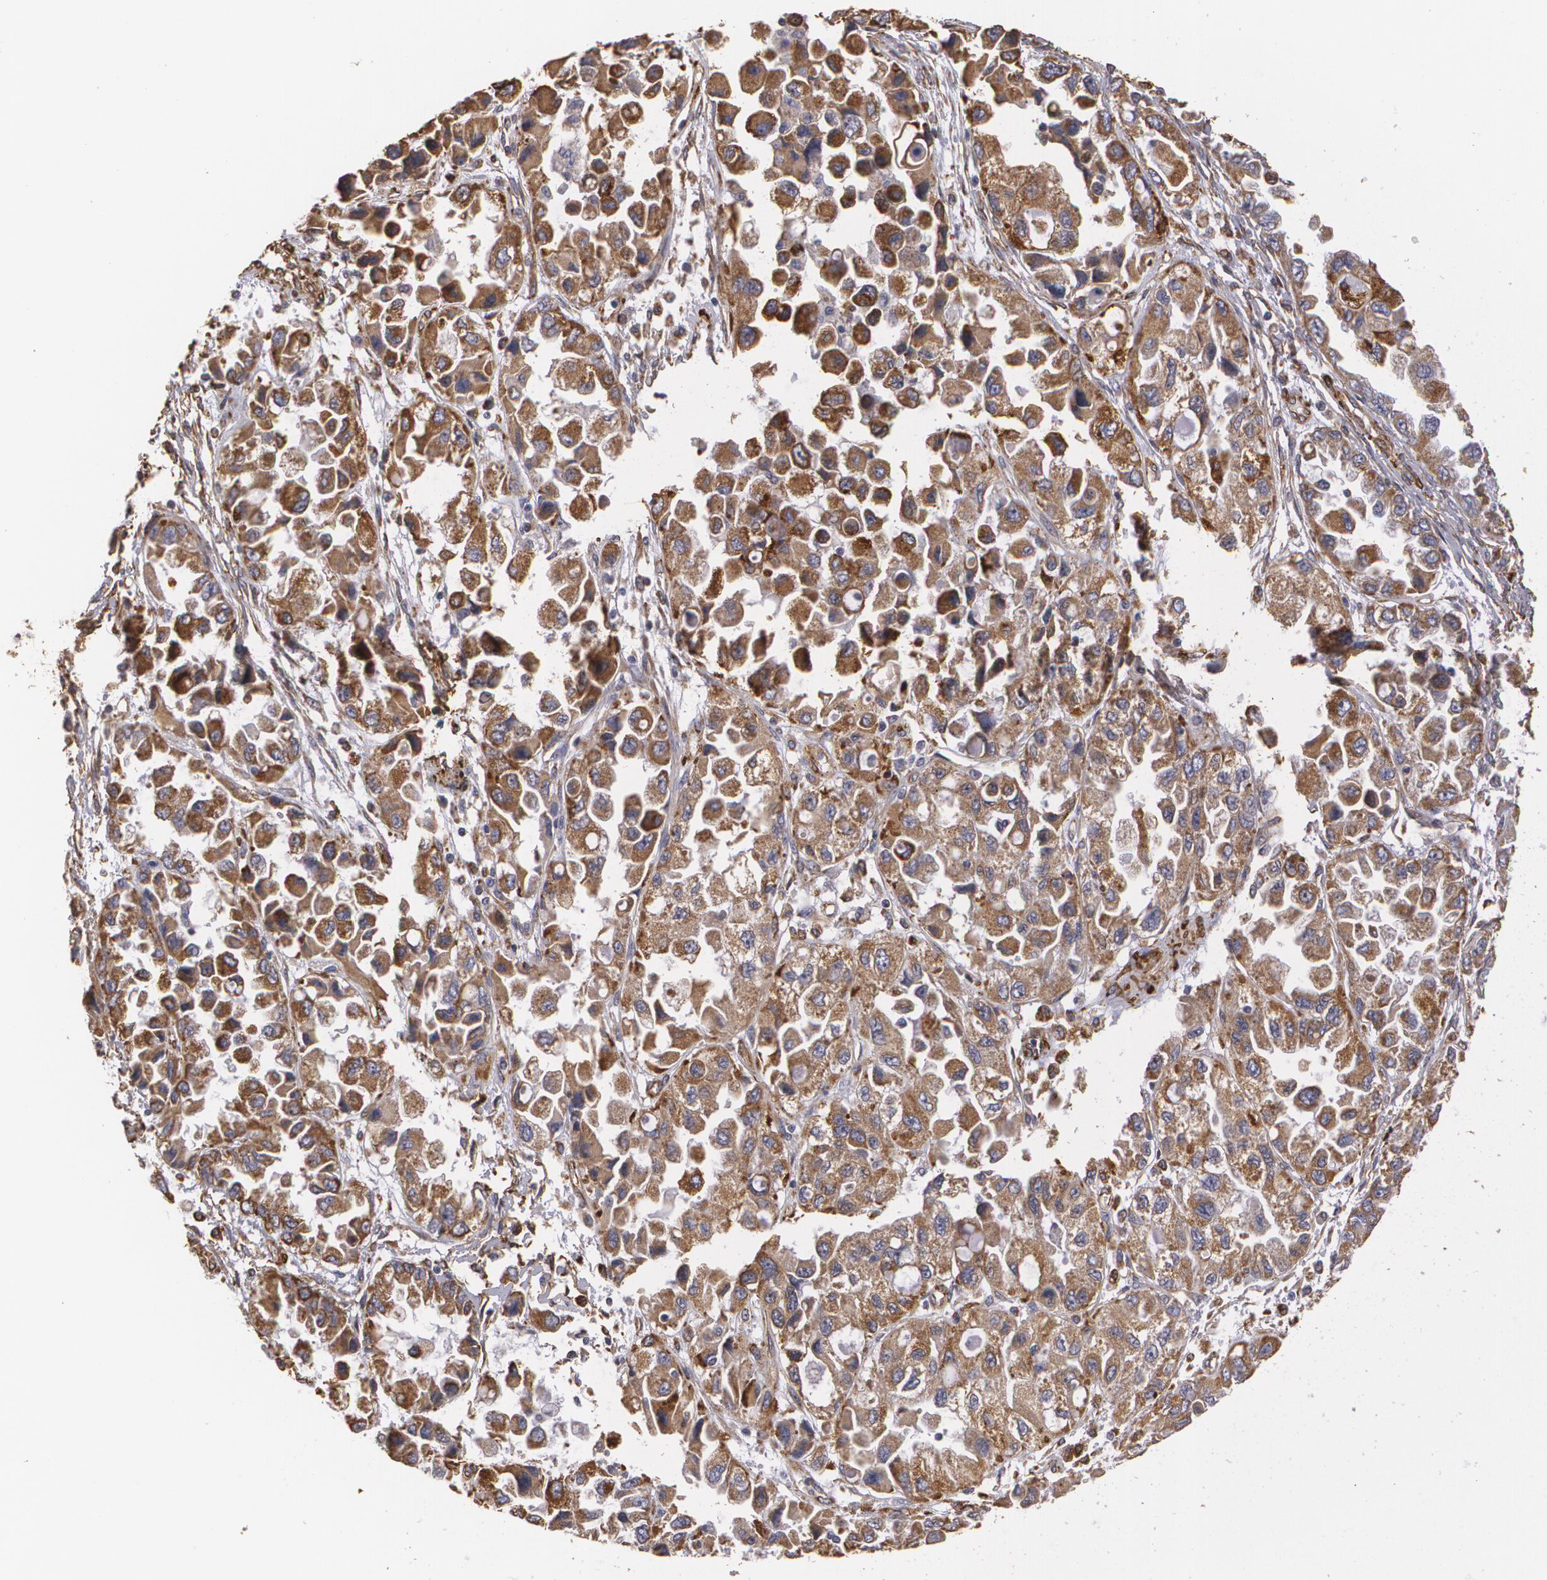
{"staining": {"intensity": "strong", "quantity": ">75%", "location": "cytoplasmic/membranous"}, "tissue": "ovarian cancer", "cell_type": "Tumor cells", "image_type": "cancer", "snomed": [{"axis": "morphology", "description": "Cystadenocarcinoma, serous, NOS"}, {"axis": "topography", "description": "Ovary"}], "caption": "A micrograph showing strong cytoplasmic/membranous expression in approximately >75% of tumor cells in ovarian cancer, as visualized by brown immunohistochemical staining.", "gene": "CYB5R3", "patient": {"sex": "female", "age": 84}}